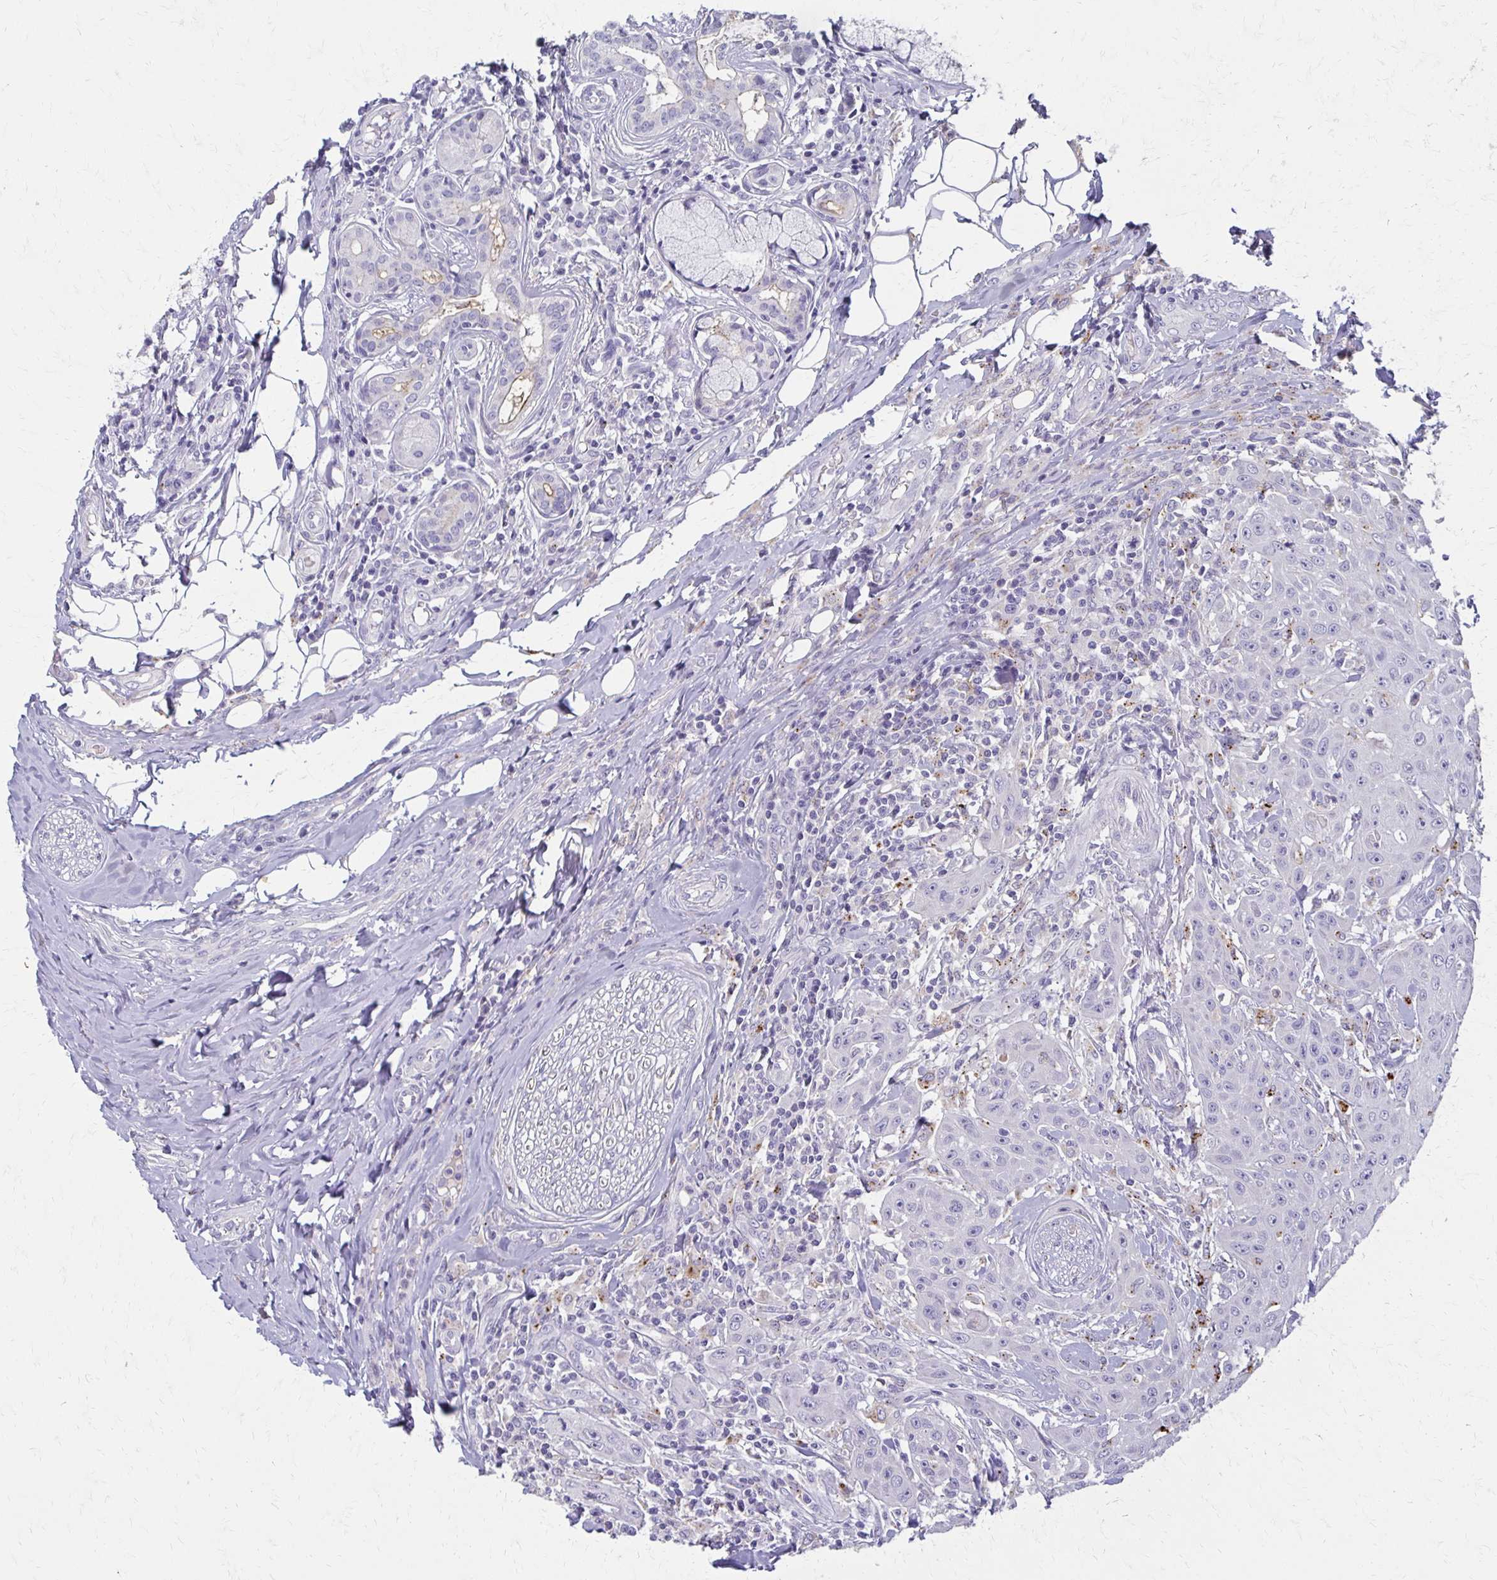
{"staining": {"intensity": "negative", "quantity": "none", "location": "none"}, "tissue": "head and neck cancer", "cell_type": "Tumor cells", "image_type": "cancer", "snomed": [{"axis": "morphology", "description": "Normal tissue, NOS"}, {"axis": "morphology", "description": "Squamous cell carcinoma, NOS"}, {"axis": "topography", "description": "Oral tissue"}, {"axis": "topography", "description": "Head-Neck"}], "caption": "High power microscopy micrograph of an IHC micrograph of head and neck cancer (squamous cell carcinoma), revealing no significant staining in tumor cells. Brightfield microscopy of immunohistochemistry stained with DAB (brown) and hematoxylin (blue), captured at high magnification.", "gene": "BBS12", "patient": {"sex": "female", "age": 55}}